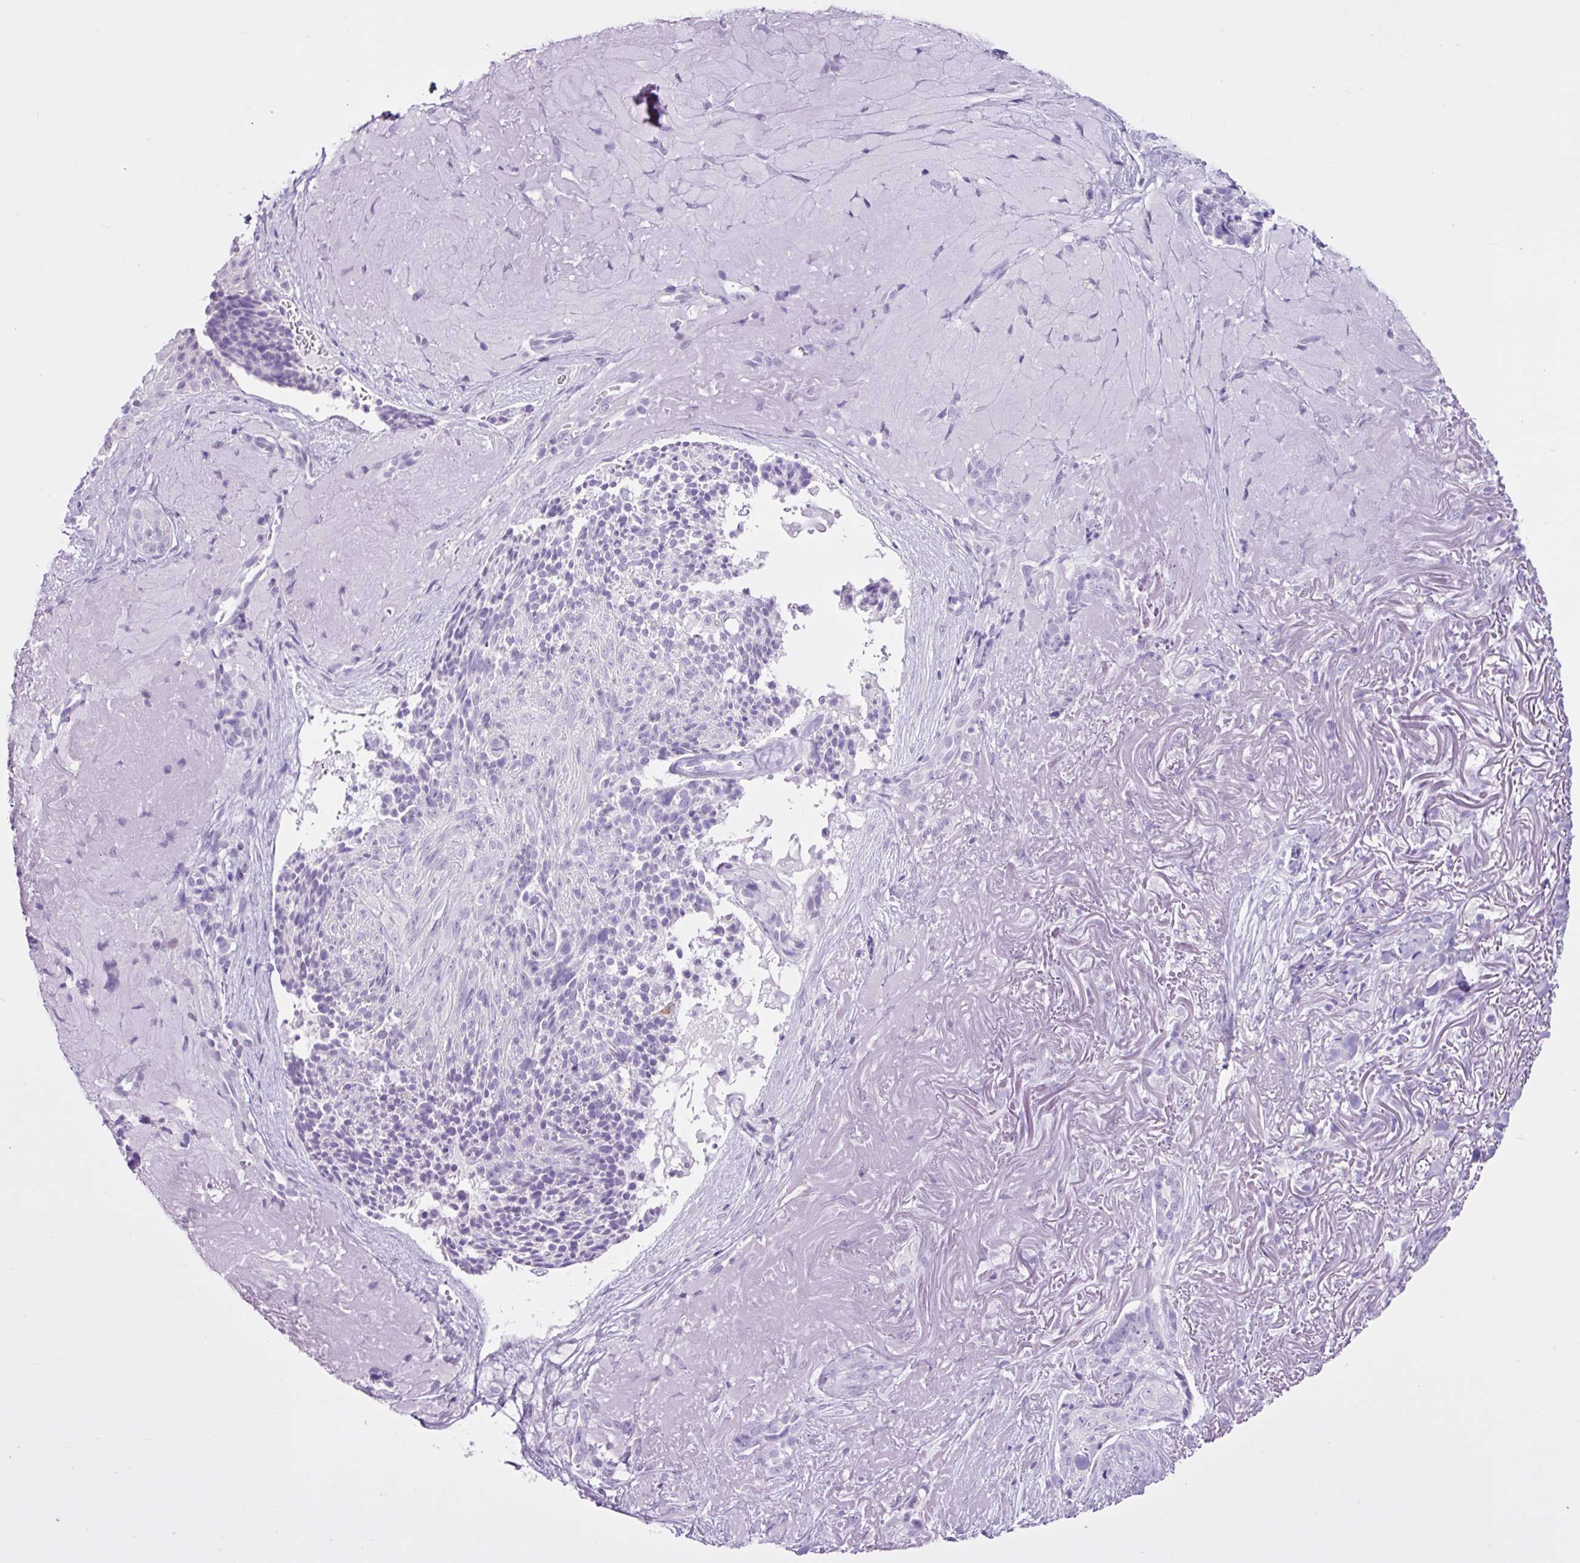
{"staining": {"intensity": "negative", "quantity": "none", "location": "none"}, "tissue": "skin cancer", "cell_type": "Tumor cells", "image_type": "cancer", "snomed": [{"axis": "morphology", "description": "Basal cell carcinoma"}, {"axis": "topography", "description": "Skin"}, {"axis": "topography", "description": "Skin of face"}], "caption": "Photomicrograph shows no significant protein staining in tumor cells of skin basal cell carcinoma.", "gene": "PGR", "patient": {"sex": "female", "age": 95}}